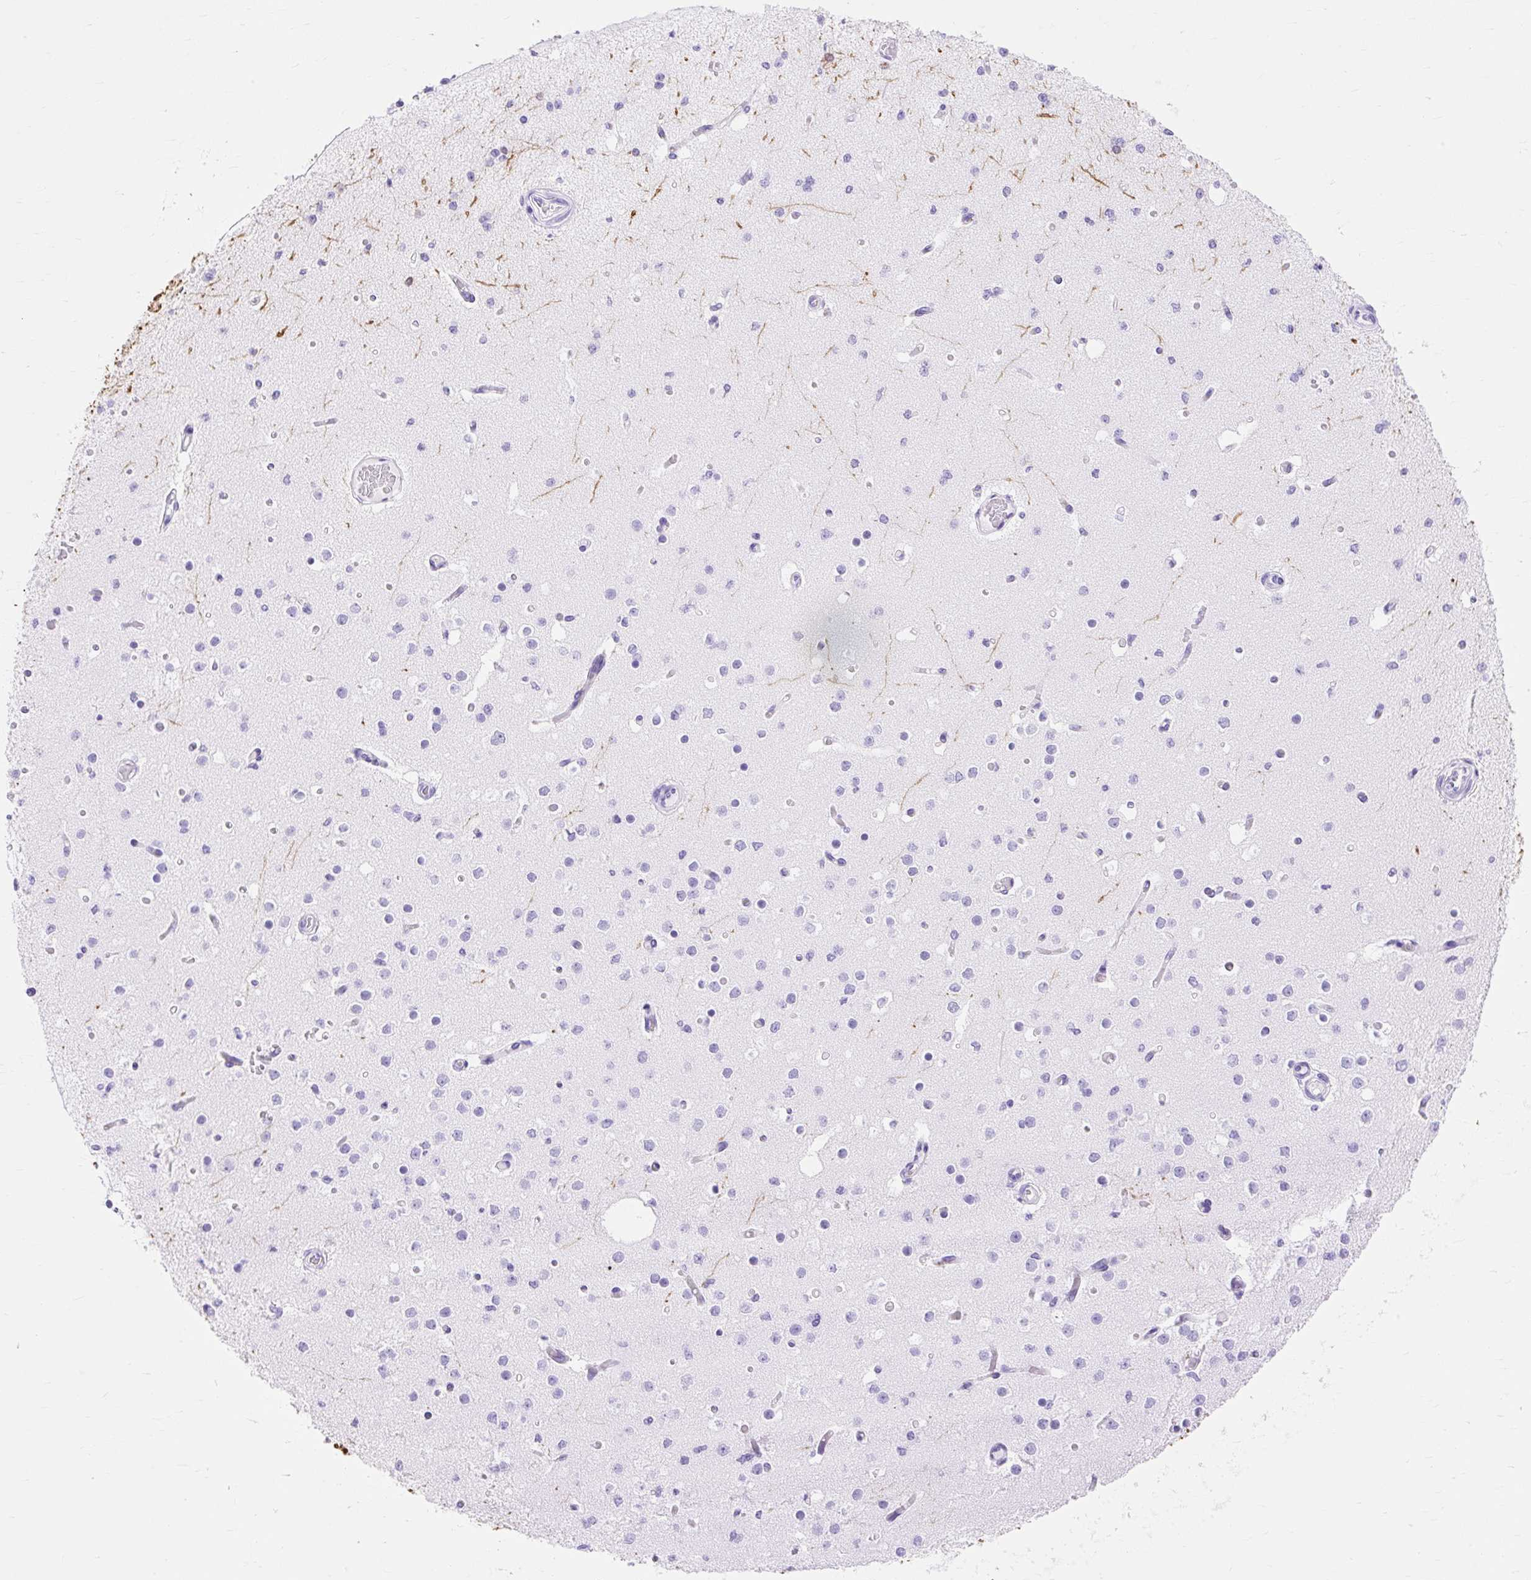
{"staining": {"intensity": "negative", "quantity": "none", "location": "none"}, "tissue": "cerebral cortex", "cell_type": "Endothelial cells", "image_type": "normal", "snomed": [{"axis": "morphology", "description": "Normal tissue, NOS"}, {"axis": "morphology", "description": "Inflammation, NOS"}, {"axis": "topography", "description": "Cerebral cortex"}], "caption": "The immunohistochemistry (IHC) histopathology image has no significant staining in endothelial cells of cerebral cortex.", "gene": "MBP", "patient": {"sex": "male", "age": 6}}